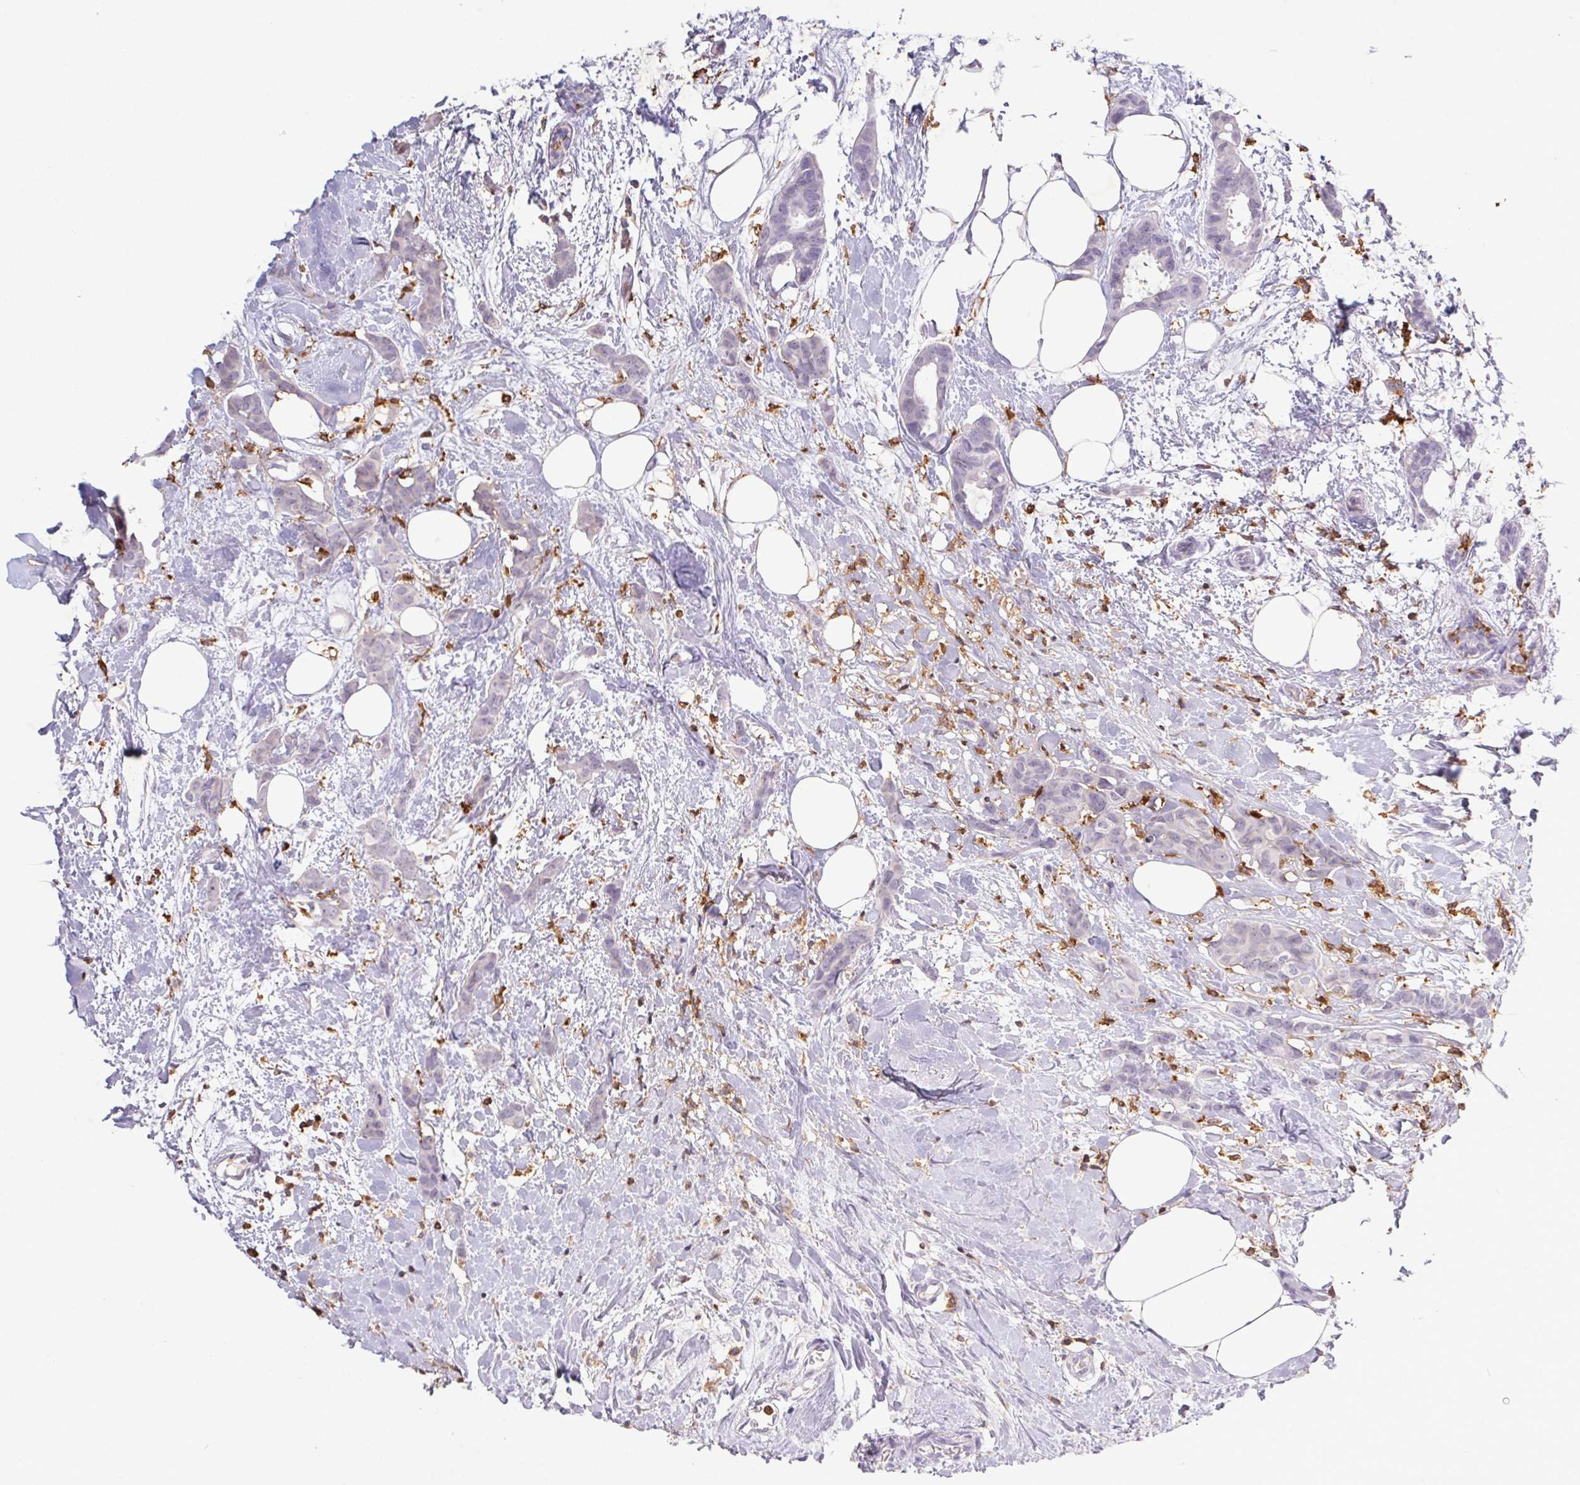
{"staining": {"intensity": "negative", "quantity": "none", "location": "none"}, "tissue": "breast cancer", "cell_type": "Tumor cells", "image_type": "cancer", "snomed": [{"axis": "morphology", "description": "Duct carcinoma"}, {"axis": "topography", "description": "Breast"}], "caption": "Tumor cells show no significant protein positivity in invasive ductal carcinoma (breast). (Immunohistochemistry (ihc), brightfield microscopy, high magnification).", "gene": "APBB1IP", "patient": {"sex": "female", "age": 62}}